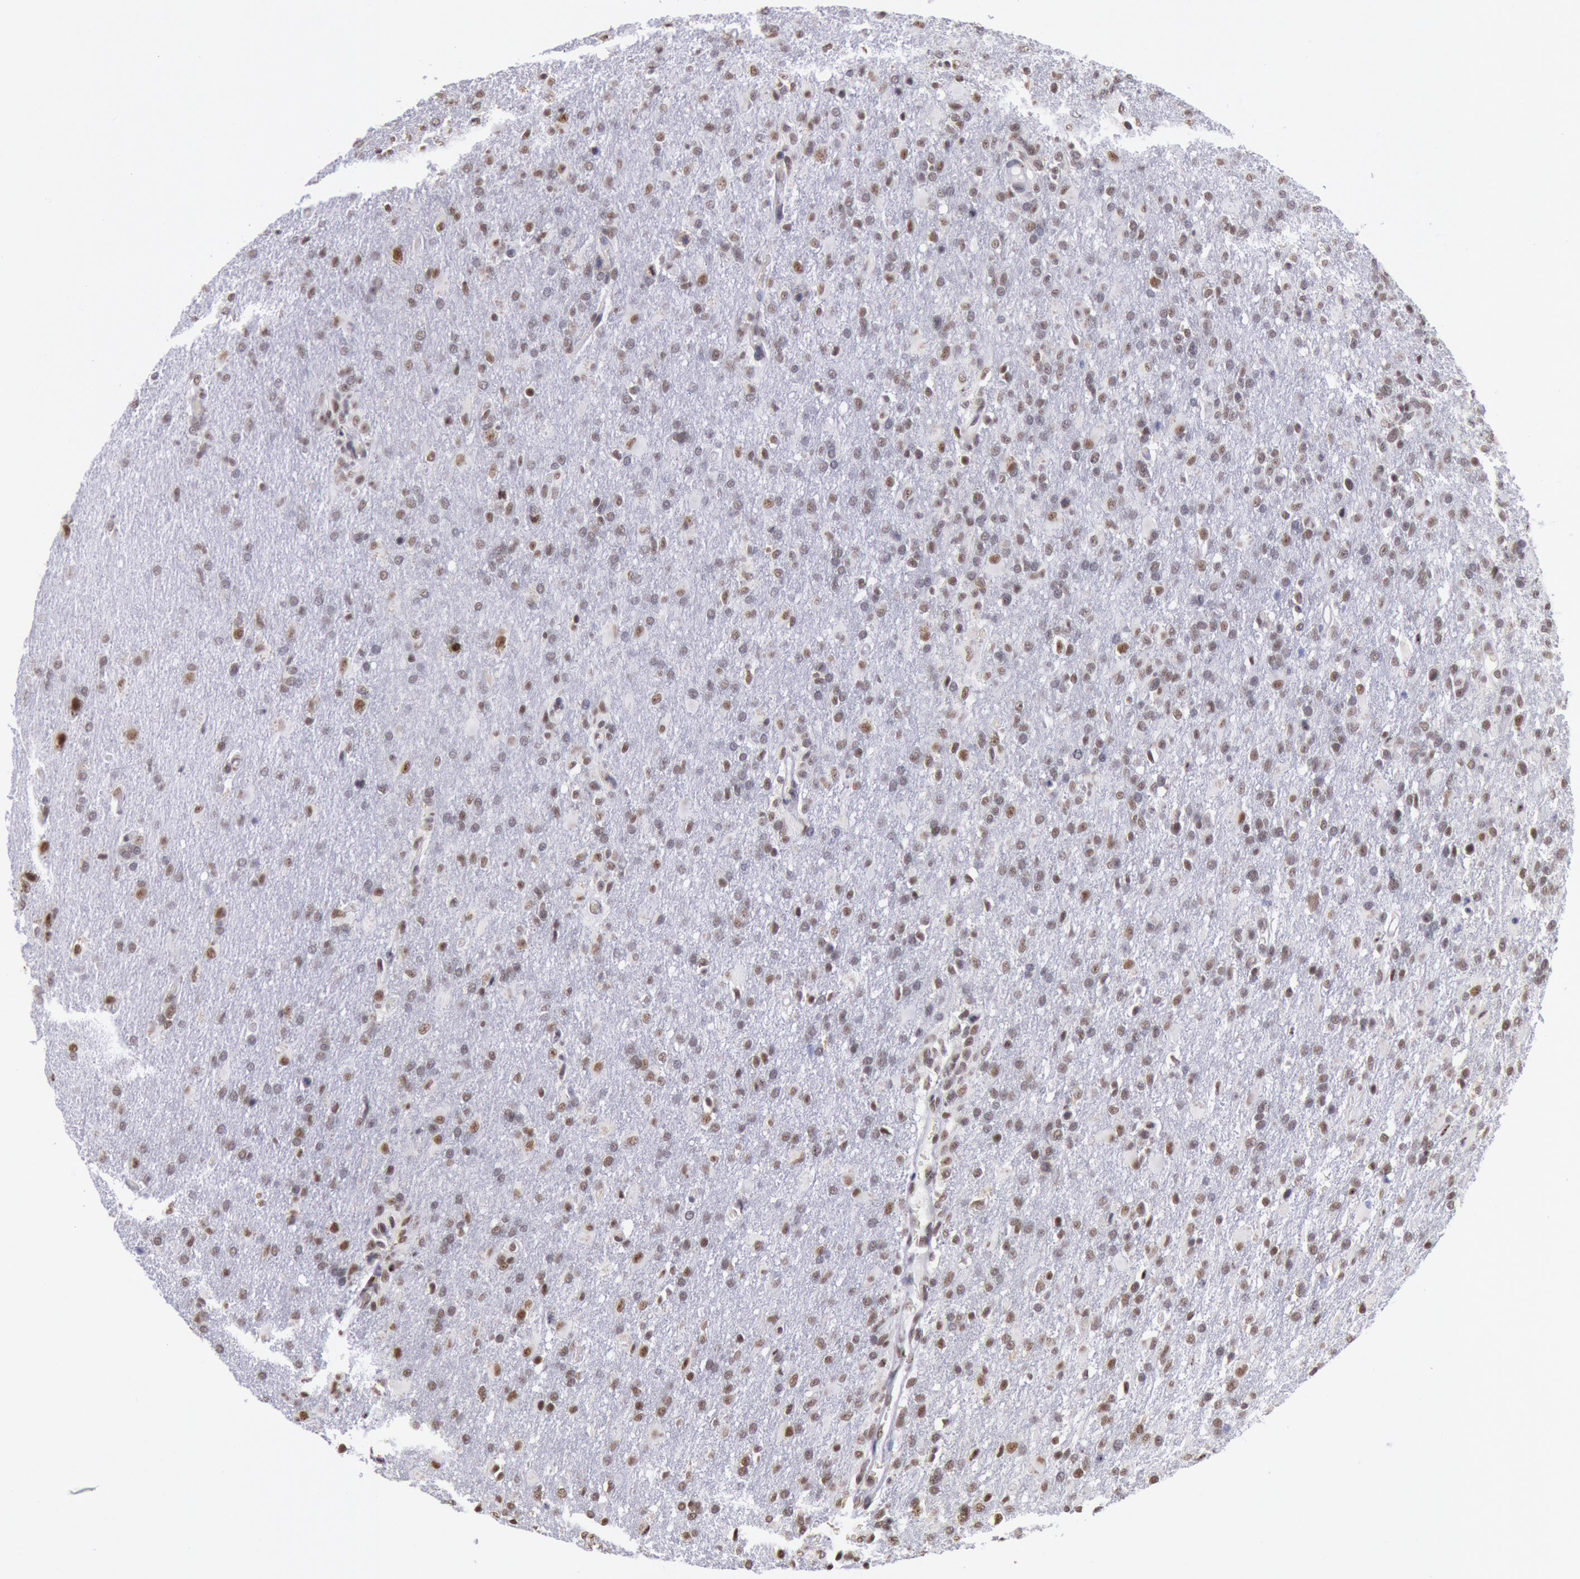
{"staining": {"intensity": "moderate", "quantity": ">75%", "location": "nuclear"}, "tissue": "glioma", "cell_type": "Tumor cells", "image_type": "cancer", "snomed": [{"axis": "morphology", "description": "Glioma, malignant, High grade"}, {"axis": "topography", "description": "Brain"}], "caption": "A micrograph of malignant high-grade glioma stained for a protein exhibits moderate nuclear brown staining in tumor cells. (Stains: DAB (3,3'-diaminobenzidine) in brown, nuclei in blue, Microscopy: brightfield microscopy at high magnification).", "gene": "SNRPD3", "patient": {"sex": "male", "age": 68}}